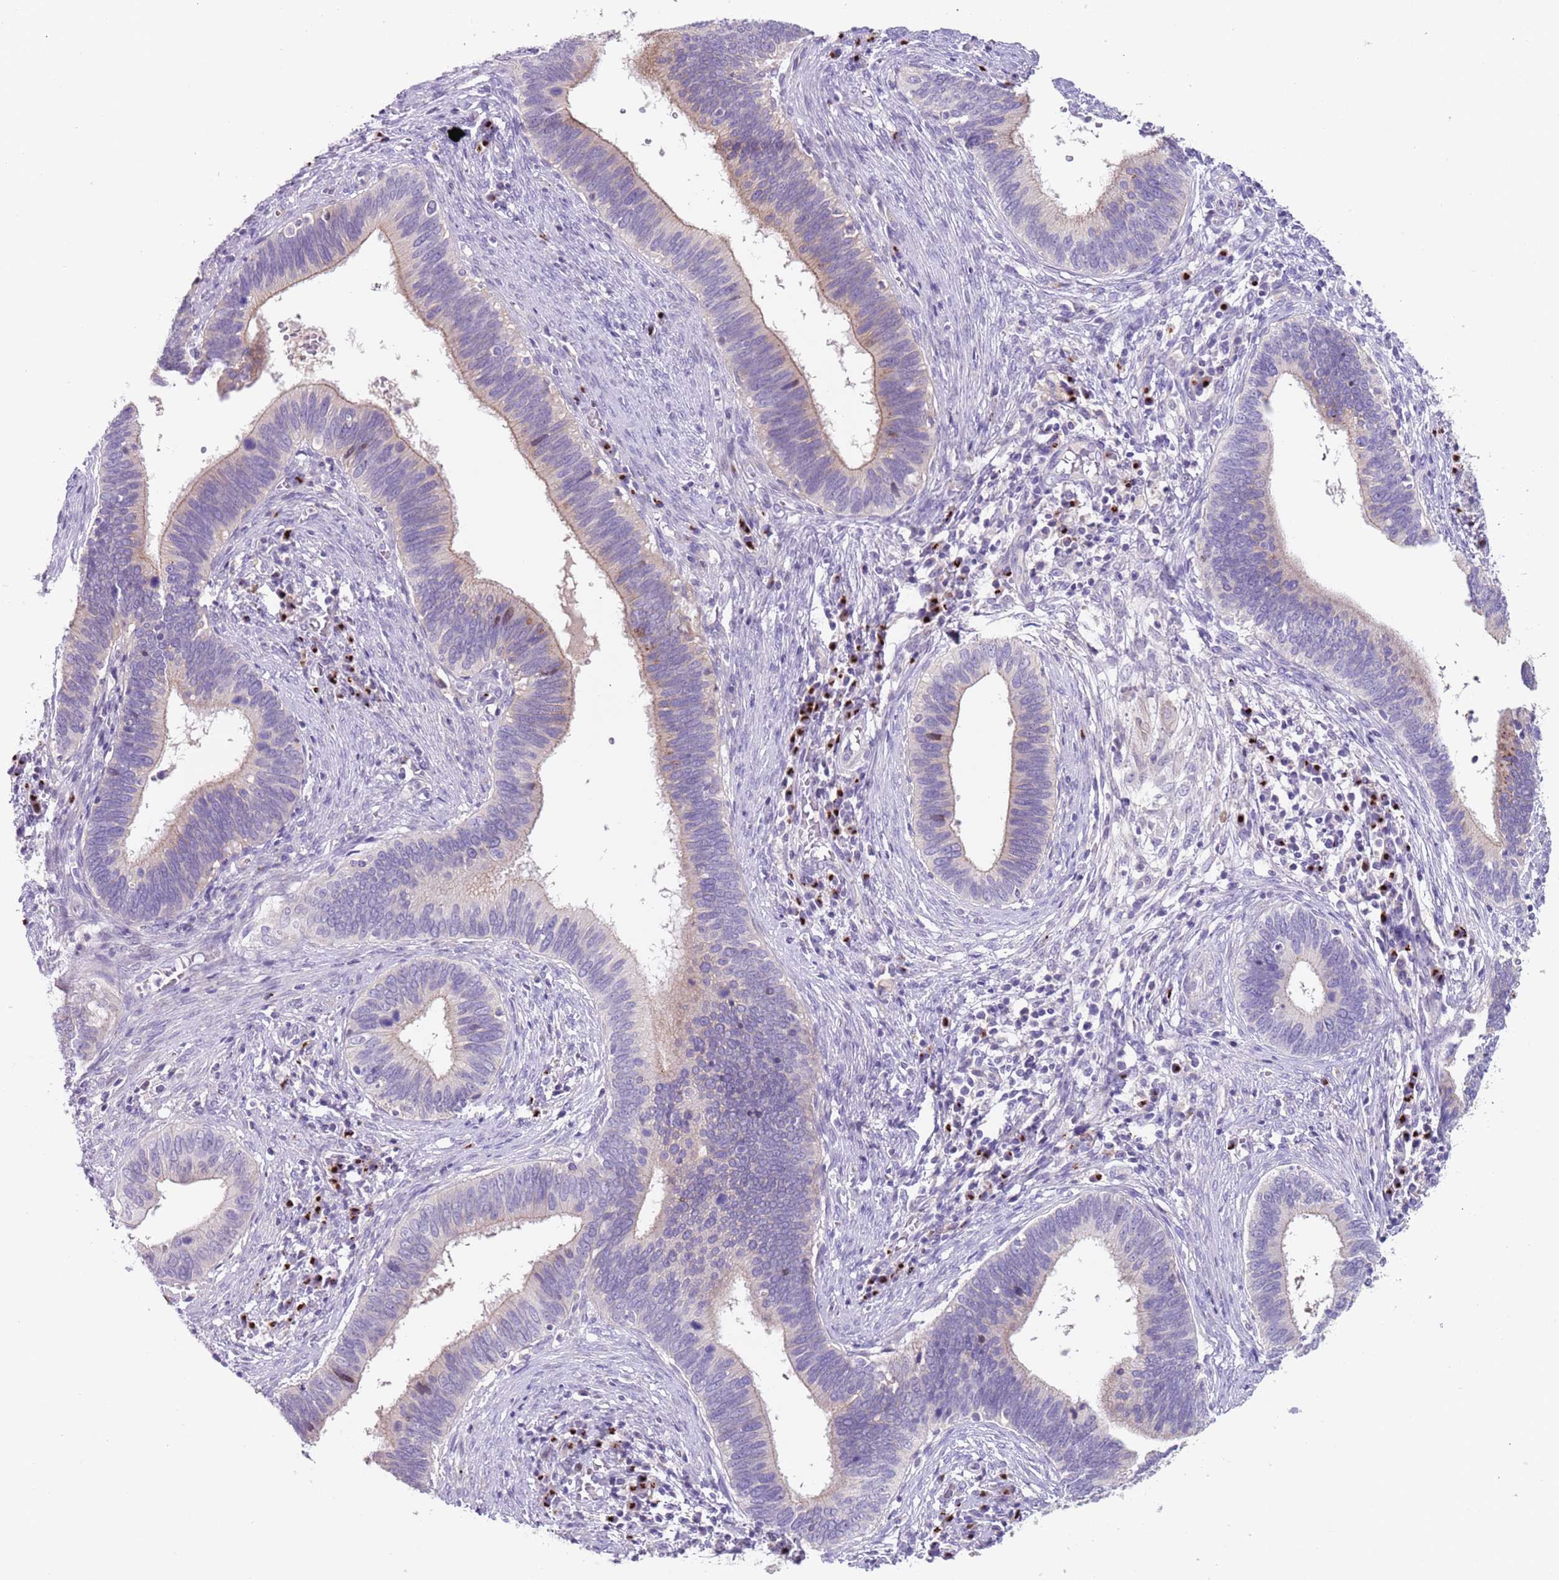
{"staining": {"intensity": "weak", "quantity": "25%-75%", "location": "cytoplasmic/membranous"}, "tissue": "cervical cancer", "cell_type": "Tumor cells", "image_type": "cancer", "snomed": [{"axis": "morphology", "description": "Adenocarcinoma, NOS"}, {"axis": "topography", "description": "Cervix"}], "caption": "High-power microscopy captured an immunohistochemistry photomicrograph of cervical cancer (adenocarcinoma), revealing weak cytoplasmic/membranous positivity in about 25%-75% of tumor cells. (DAB IHC, brown staining for protein, blue staining for nuclei).", "gene": "C2CD3", "patient": {"sex": "female", "age": 42}}